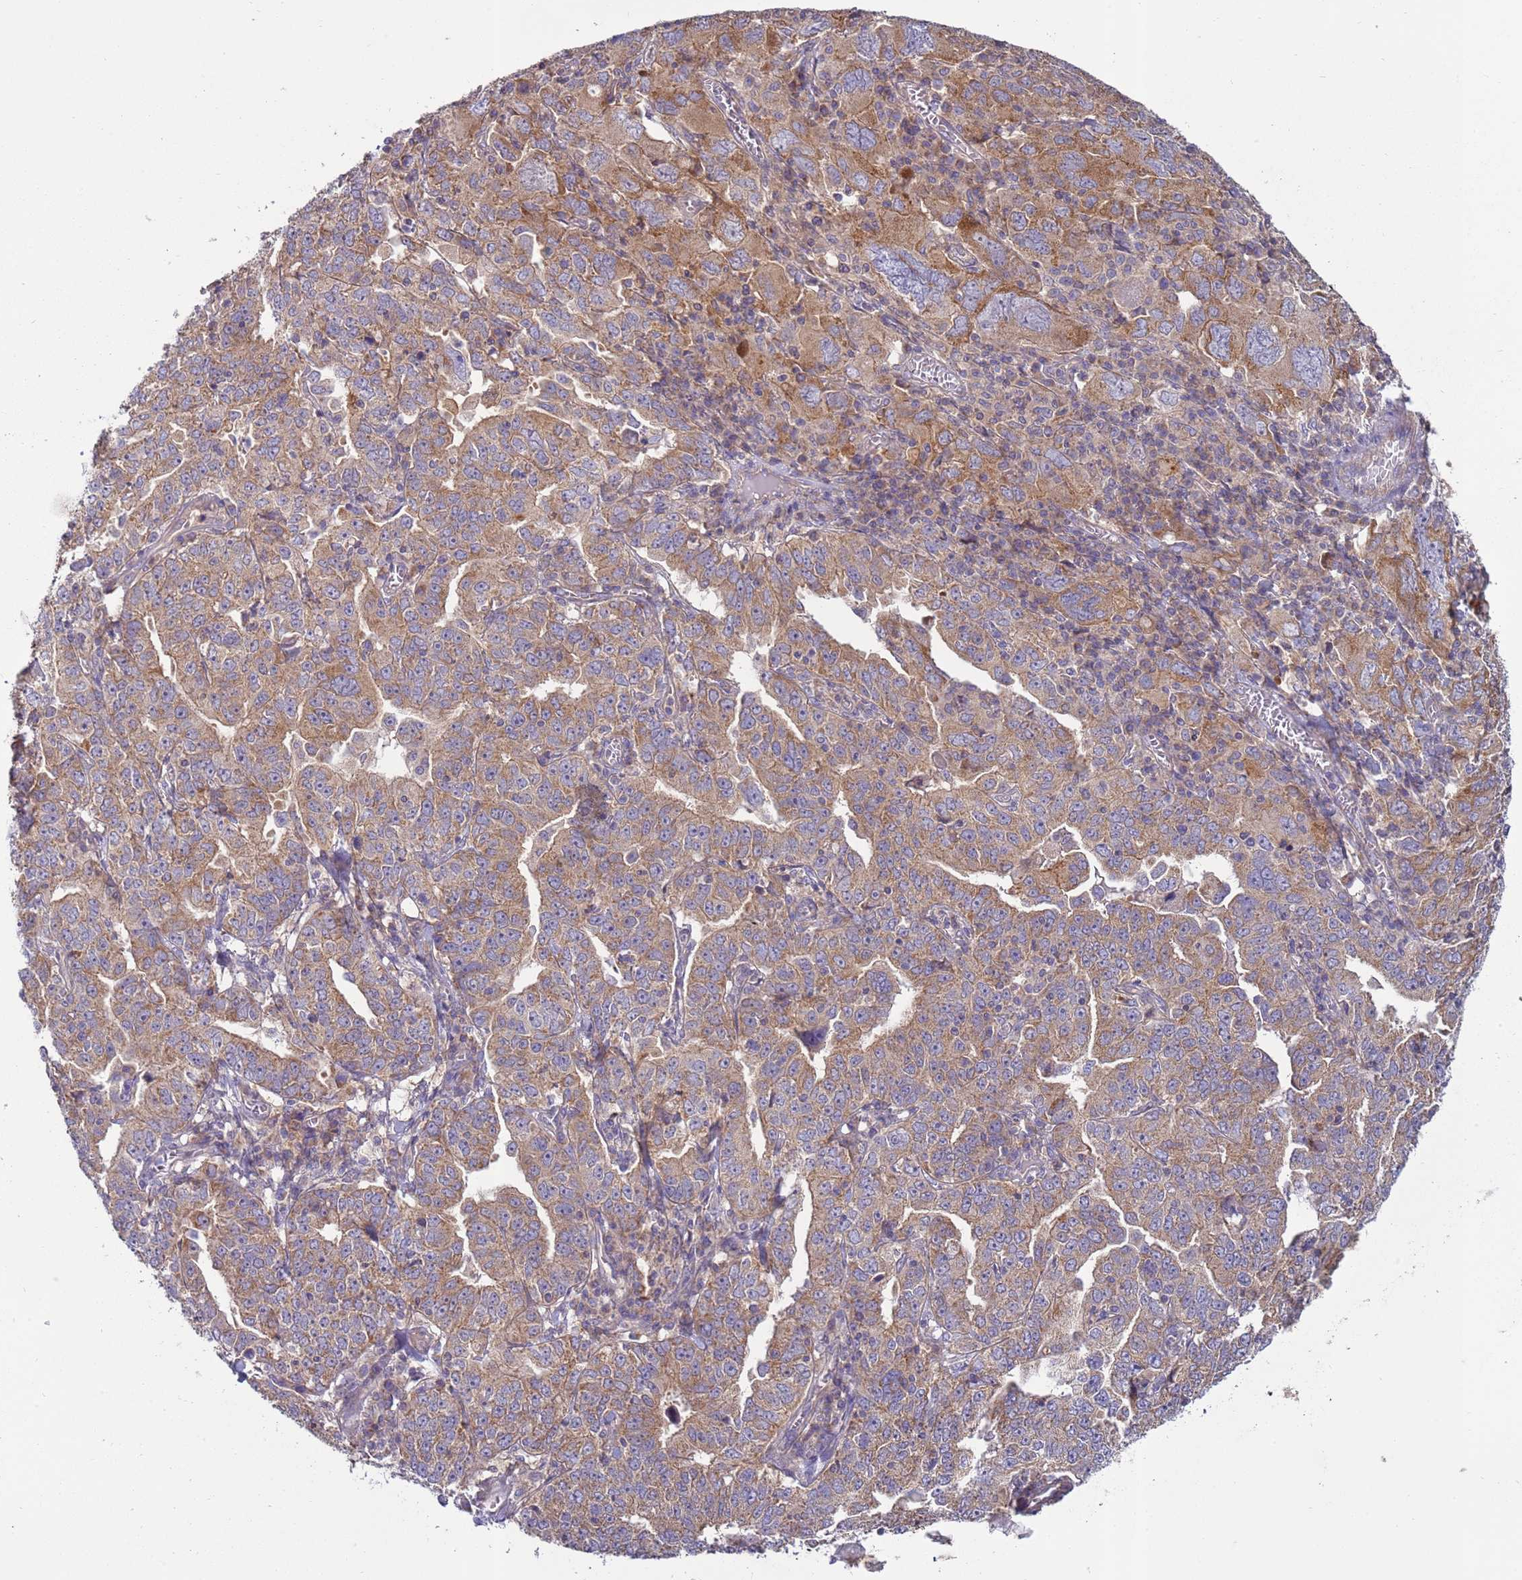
{"staining": {"intensity": "moderate", "quantity": ">75%", "location": "cytoplasmic/membranous"}, "tissue": "ovarian cancer", "cell_type": "Tumor cells", "image_type": "cancer", "snomed": [{"axis": "morphology", "description": "Carcinoma, endometroid"}, {"axis": "topography", "description": "Ovary"}], "caption": "Immunohistochemistry of human ovarian cancer (endometroid carcinoma) reveals medium levels of moderate cytoplasmic/membranous positivity in about >75% of tumor cells.", "gene": "UQCRQ", "patient": {"sex": "female", "age": 62}}